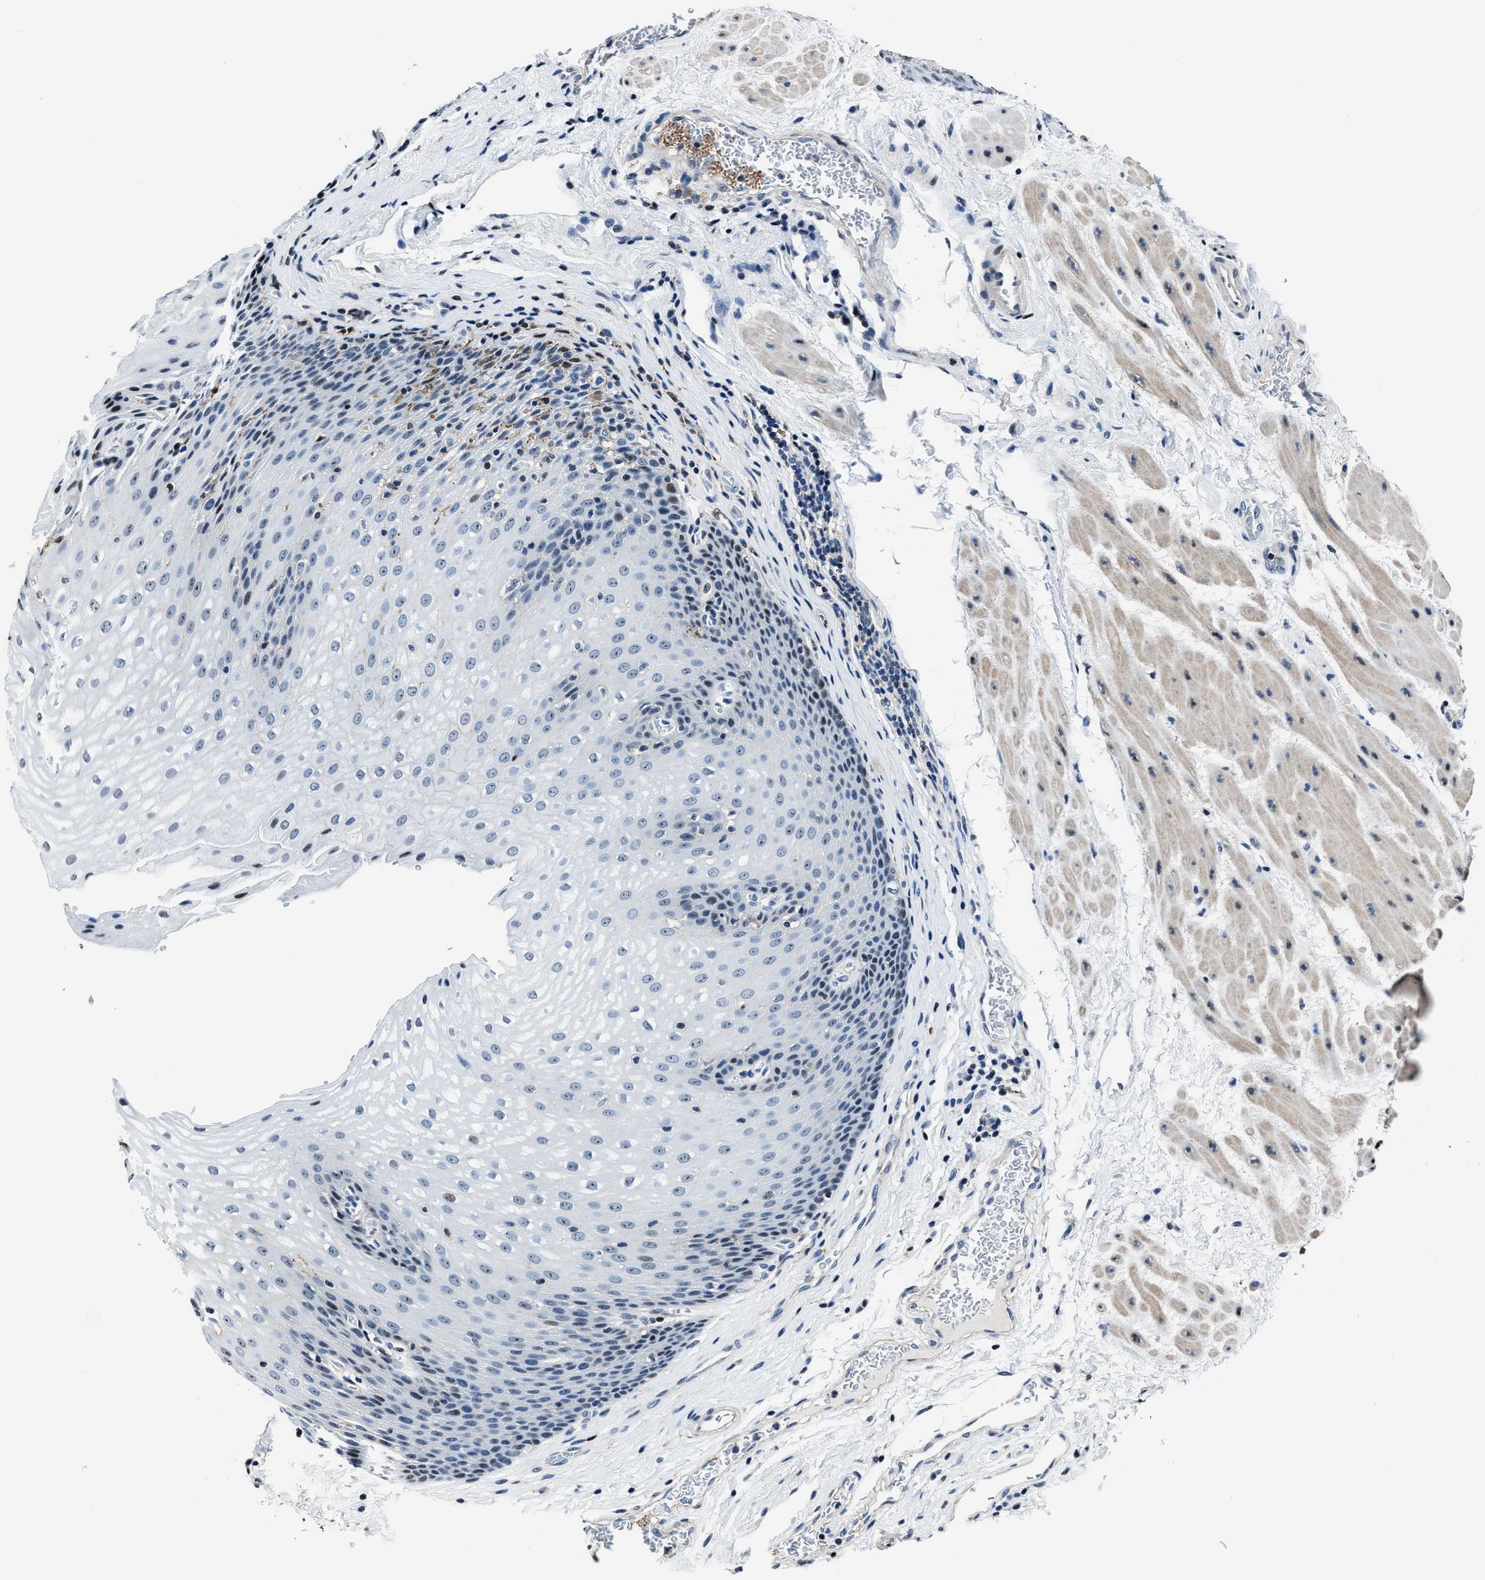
{"staining": {"intensity": "moderate", "quantity": "<25%", "location": "nuclear"}, "tissue": "esophagus", "cell_type": "Squamous epithelial cells", "image_type": "normal", "snomed": [{"axis": "morphology", "description": "Normal tissue, NOS"}, {"axis": "topography", "description": "Esophagus"}], "caption": "IHC photomicrograph of unremarkable esophagus stained for a protein (brown), which shows low levels of moderate nuclear positivity in about <25% of squamous epithelial cells.", "gene": "PPIE", "patient": {"sex": "male", "age": 48}}